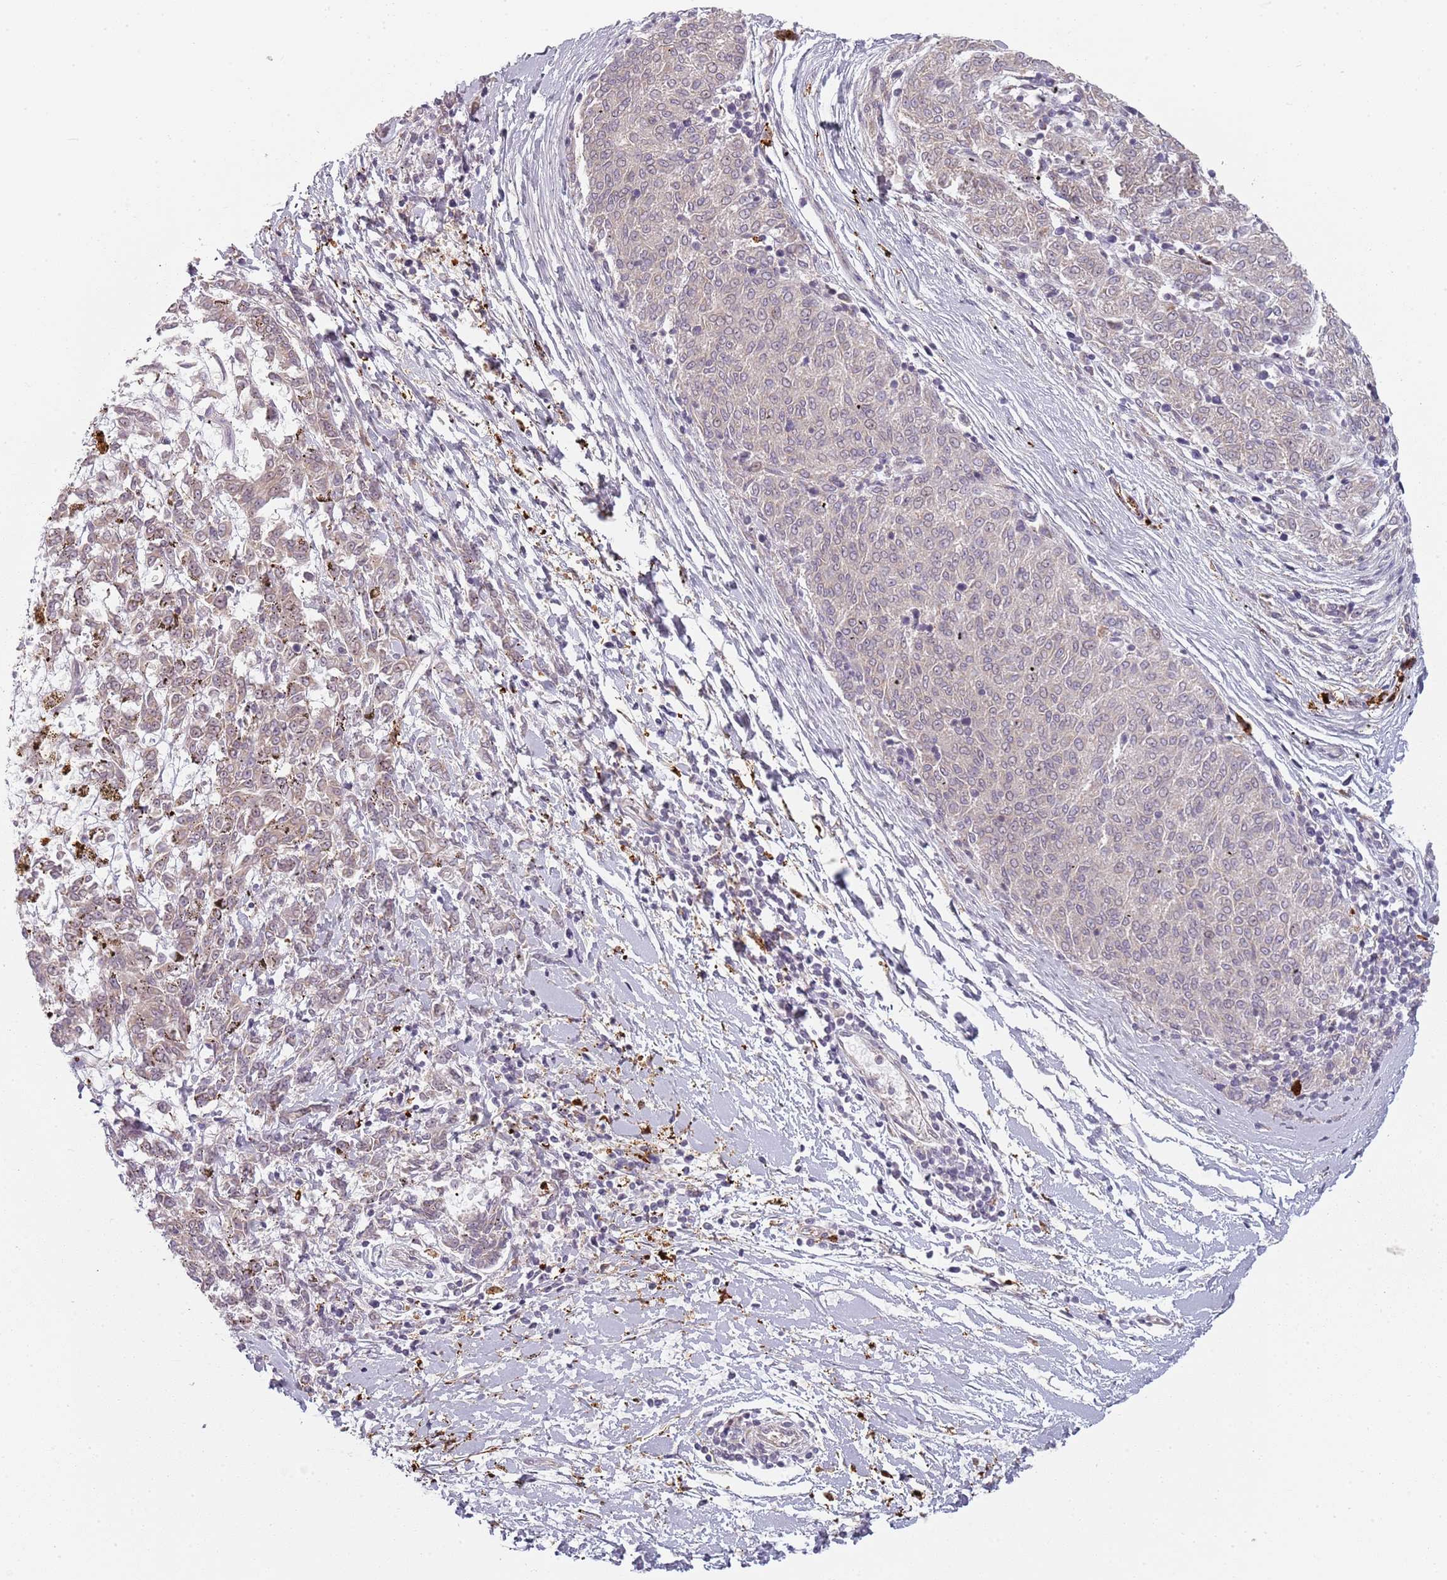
{"staining": {"intensity": "negative", "quantity": "none", "location": "none"}, "tissue": "melanoma", "cell_type": "Tumor cells", "image_type": "cancer", "snomed": [{"axis": "morphology", "description": "Malignant melanoma, NOS"}, {"axis": "topography", "description": "Skin"}], "caption": "IHC of human malignant melanoma reveals no staining in tumor cells. The staining is performed using DAB brown chromogen with nuclei counter-stained in using hematoxylin.", "gene": "CC2D2B", "patient": {"sex": "female", "age": 72}}